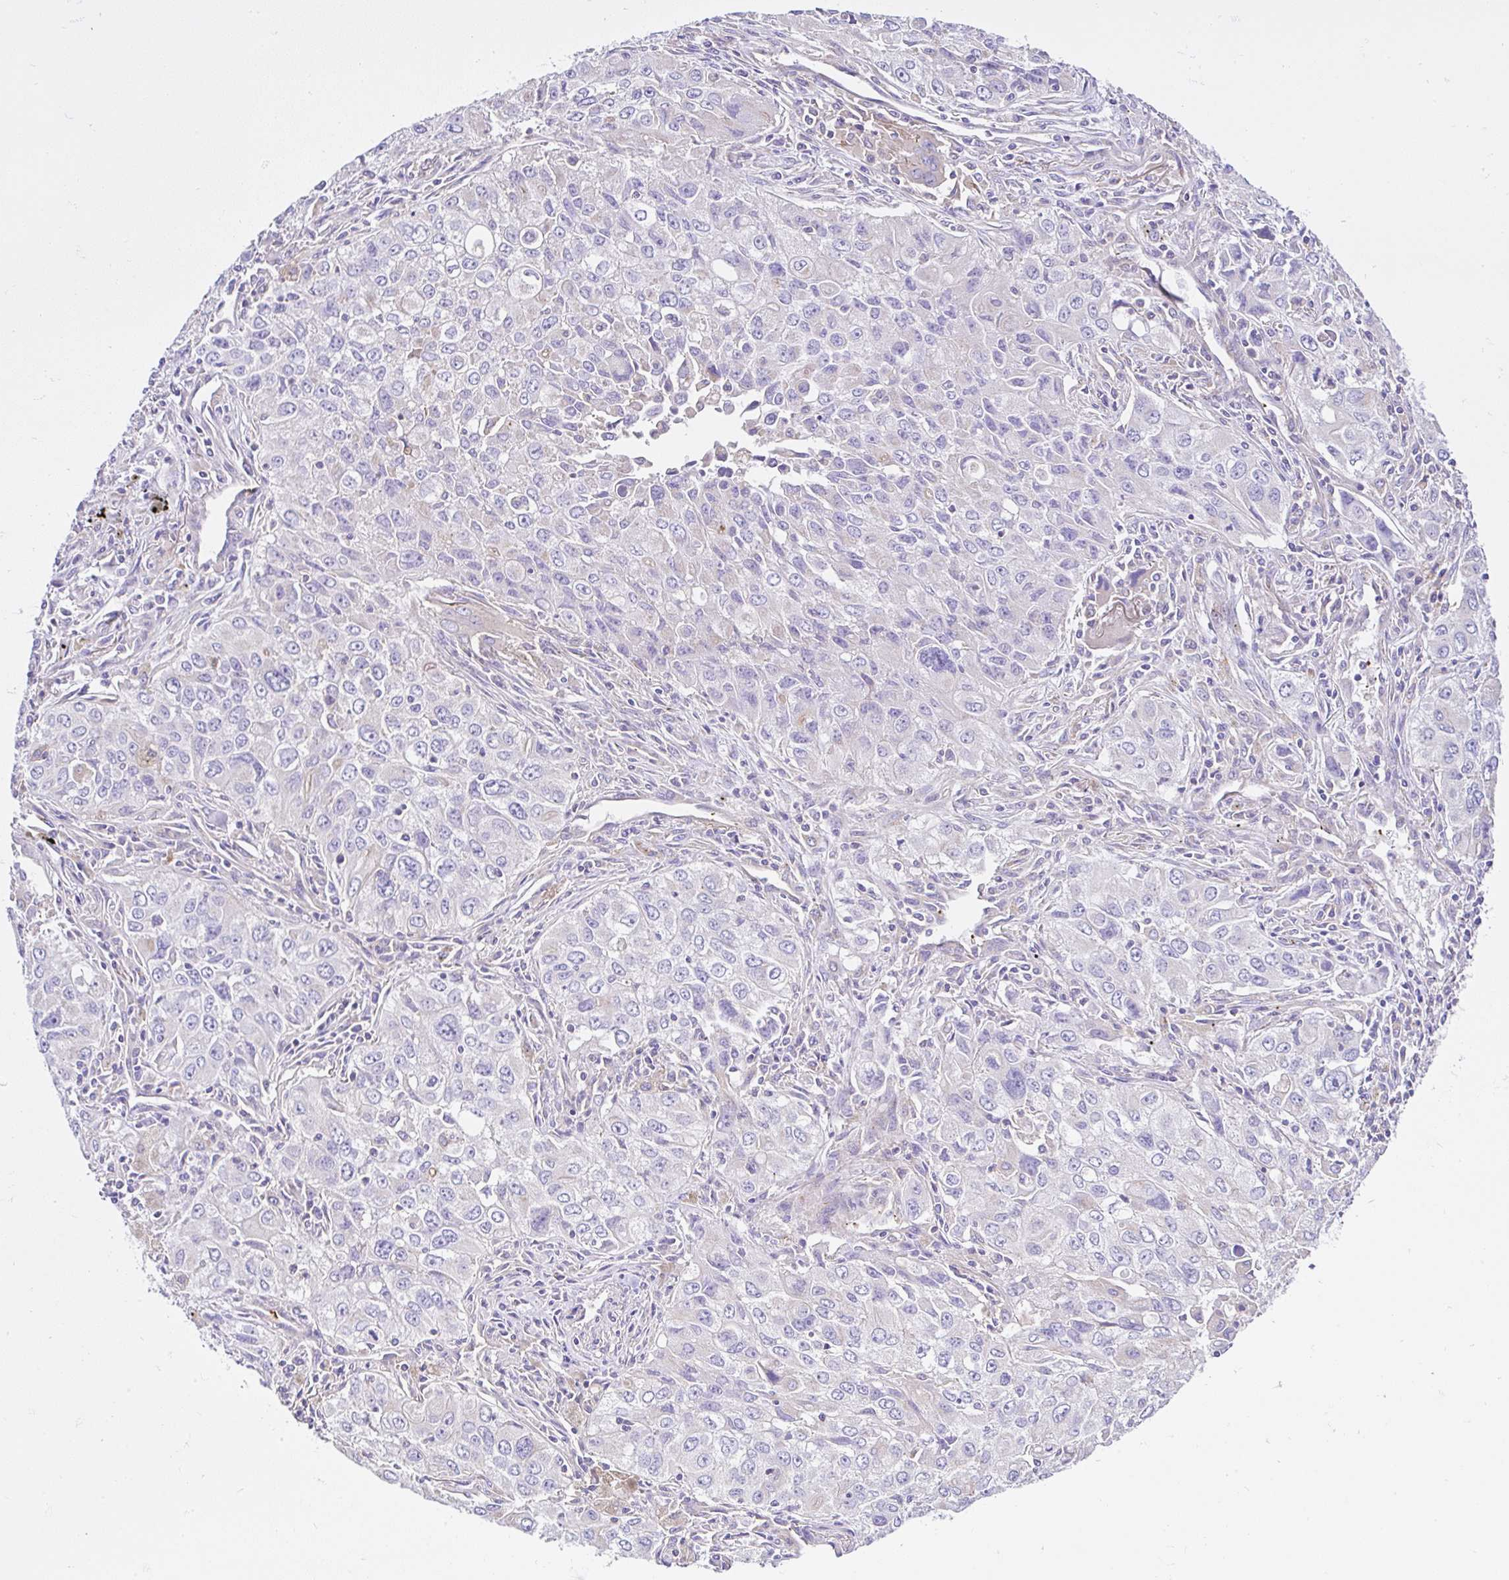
{"staining": {"intensity": "negative", "quantity": "none", "location": "none"}, "tissue": "lung cancer", "cell_type": "Tumor cells", "image_type": "cancer", "snomed": [{"axis": "morphology", "description": "Adenocarcinoma, NOS"}, {"axis": "morphology", "description": "Adenocarcinoma, metastatic, NOS"}, {"axis": "topography", "description": "Lymph node"}, {"axis": "topography", "description": "Lung"}], "caption": "A high-resolution image shows immunohistochemistry staining of lung cancer, which demonstrates no significant staining in tumor cells.", "gene": "CCDC142", "patient": {"sex": "female", "age": 42}}